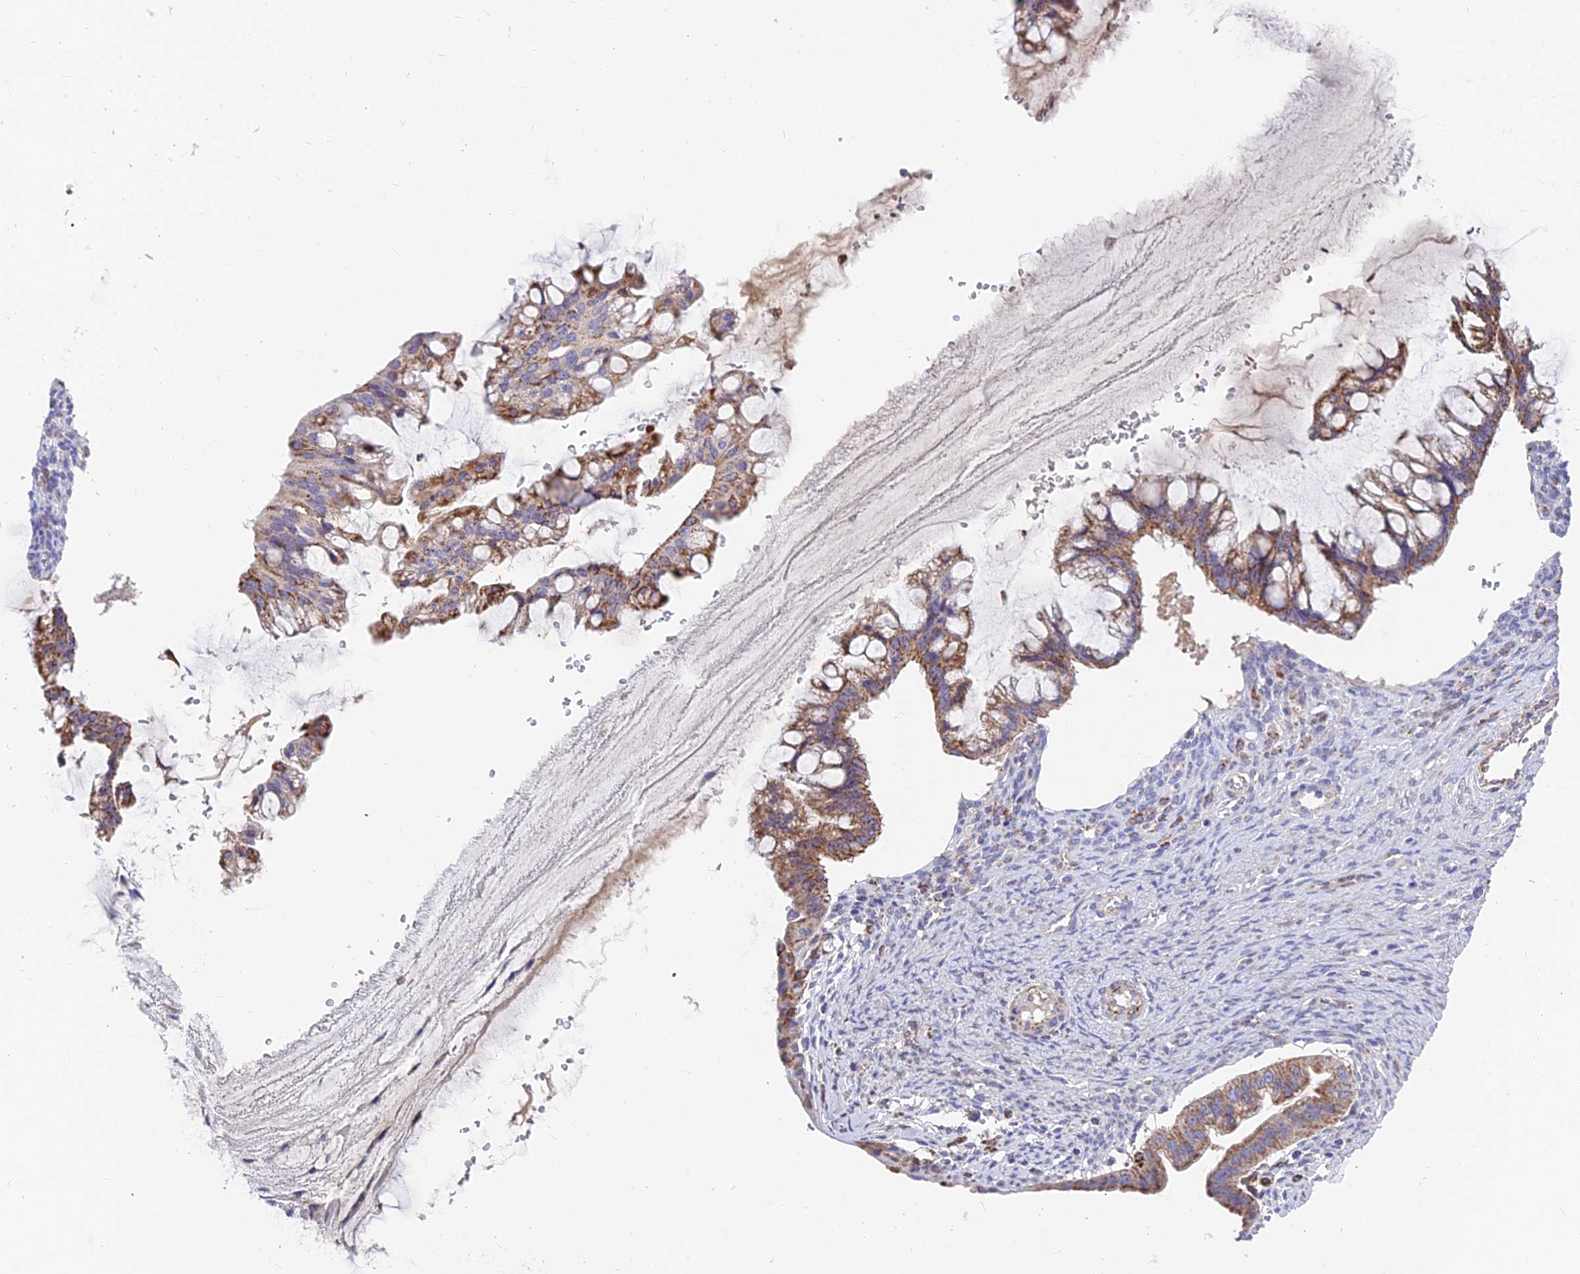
{"staining": {"intensity": "moderate", "quantity": ">75%", "location": "cytoplasmic/membranous"}, "tissue": "ovarian cancer", "cell_type": "Tumor cells", "image_type": "cancer", "snomed": [{"axis": "morphology", "description": "Cystadenocarcinoma, mucinous, NOS"}, {"axis": "topography", "description": "Ovary"}], "caption": "Mucinous cystadenocarcinoma (ovarian) stained with DAB (3,3'-diaminobenzidine) immunohistochemistry exhibits medium levels of moderate cytoplasmic/membranous expression in about >75% of tumor cells. The staining was performed using DAB (3,3'-diaminobenzidine) to visualize the protein expression in brown, while the nuclei were stained in blue with hematoxylin (Magnification: 20x).", "gene": "TIGD6", "patient": {"sex": "female", "age": 73}}